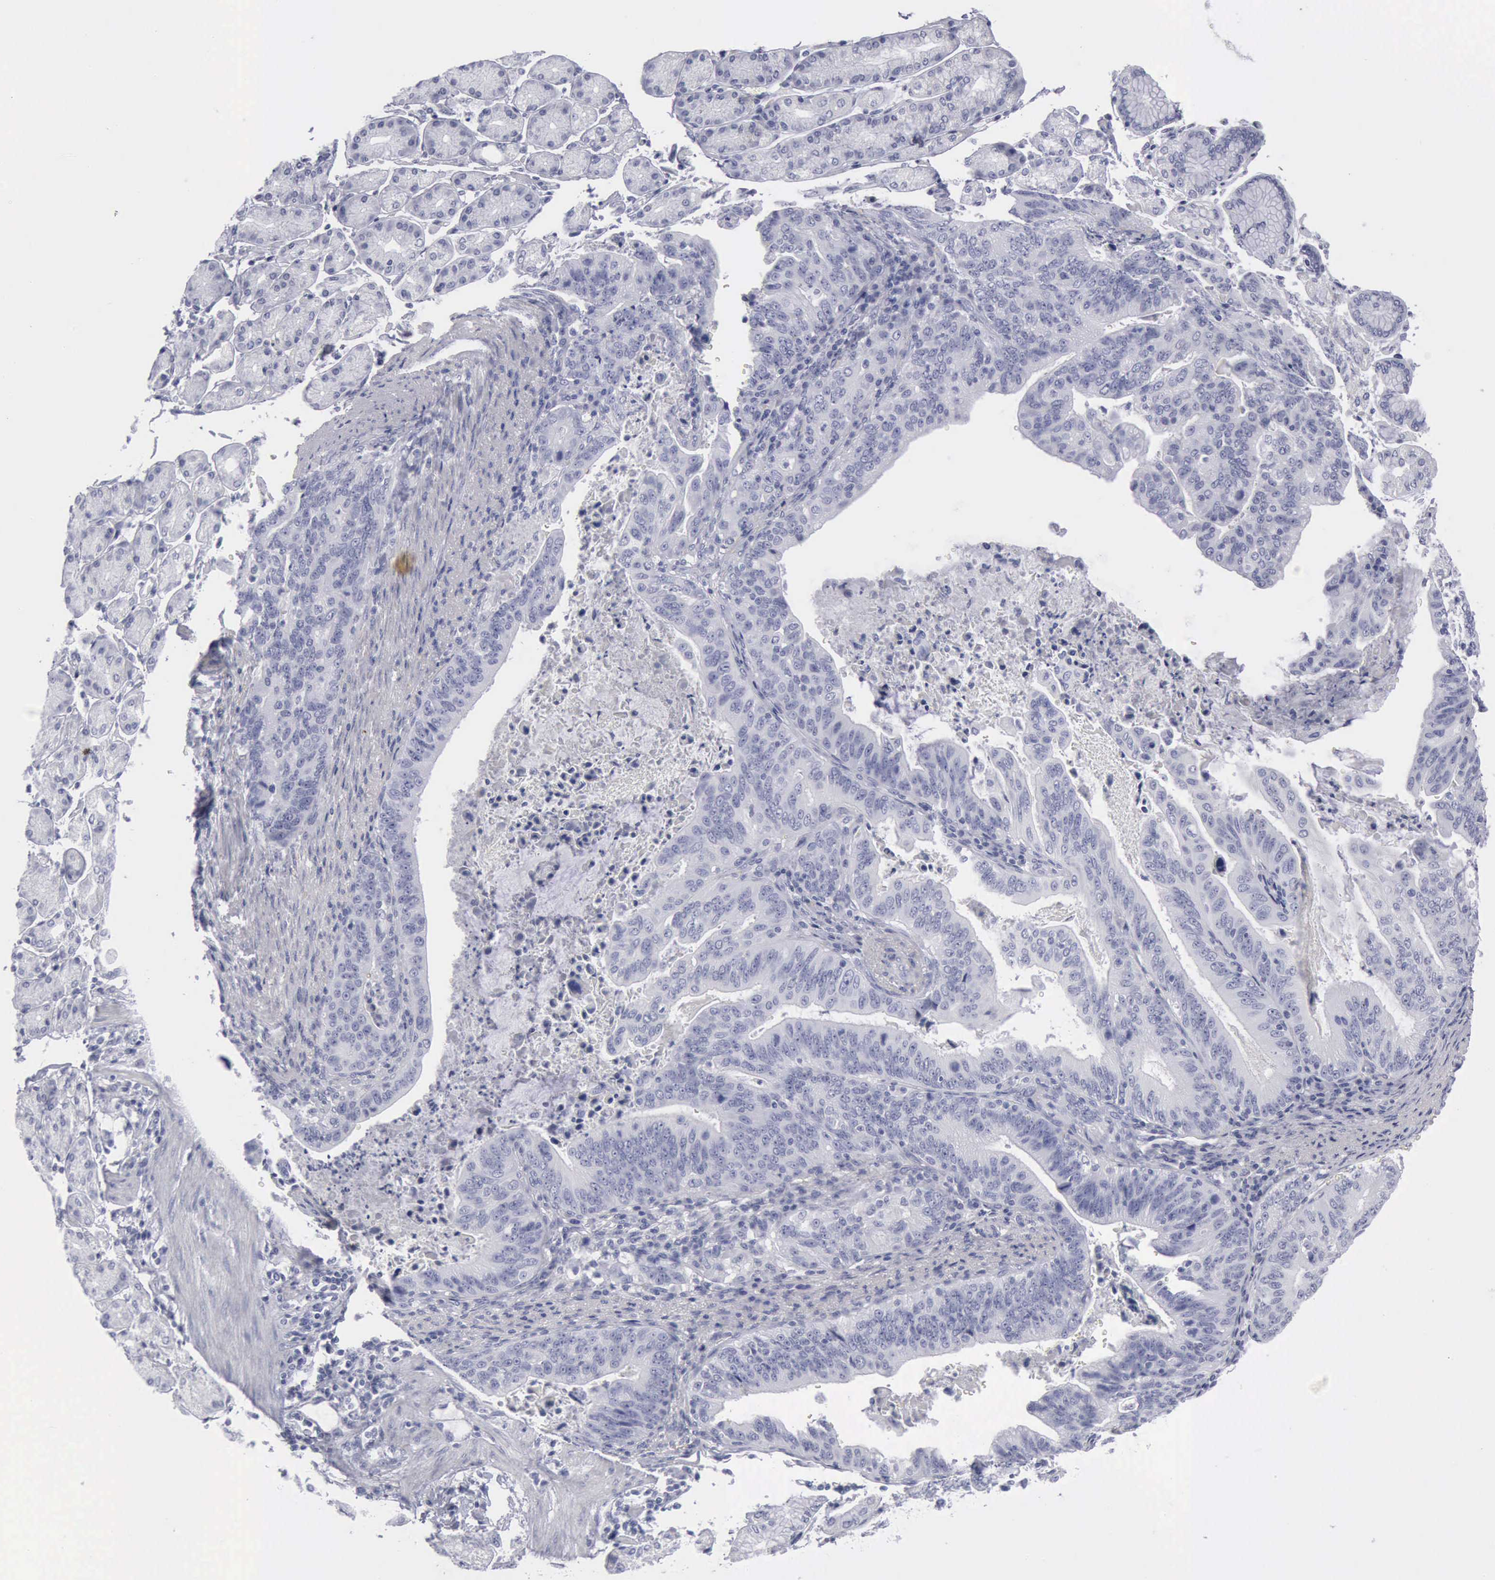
{"staining": {"intensity": "negative", "quantity": "none", "location": "none"}, "tissue": "stomach cancer", "cell_type": "Tumor cells", "image_type": "cancer", "snomed": [{"axis": "morphology", "description": "Adenocarcinoma, NOS"}, {"axis": "topography", "description": "Stomach, upper"}], "caption": "The immunohistochemistry (IHC) histopathology image has no significant staining in tumor cells of adenocarcinoma (stomach) tissue. (DAB immunohistochemistry, high magnification).", "gene": "KRT13", "patient": {"sex": "female", "age": 50}}